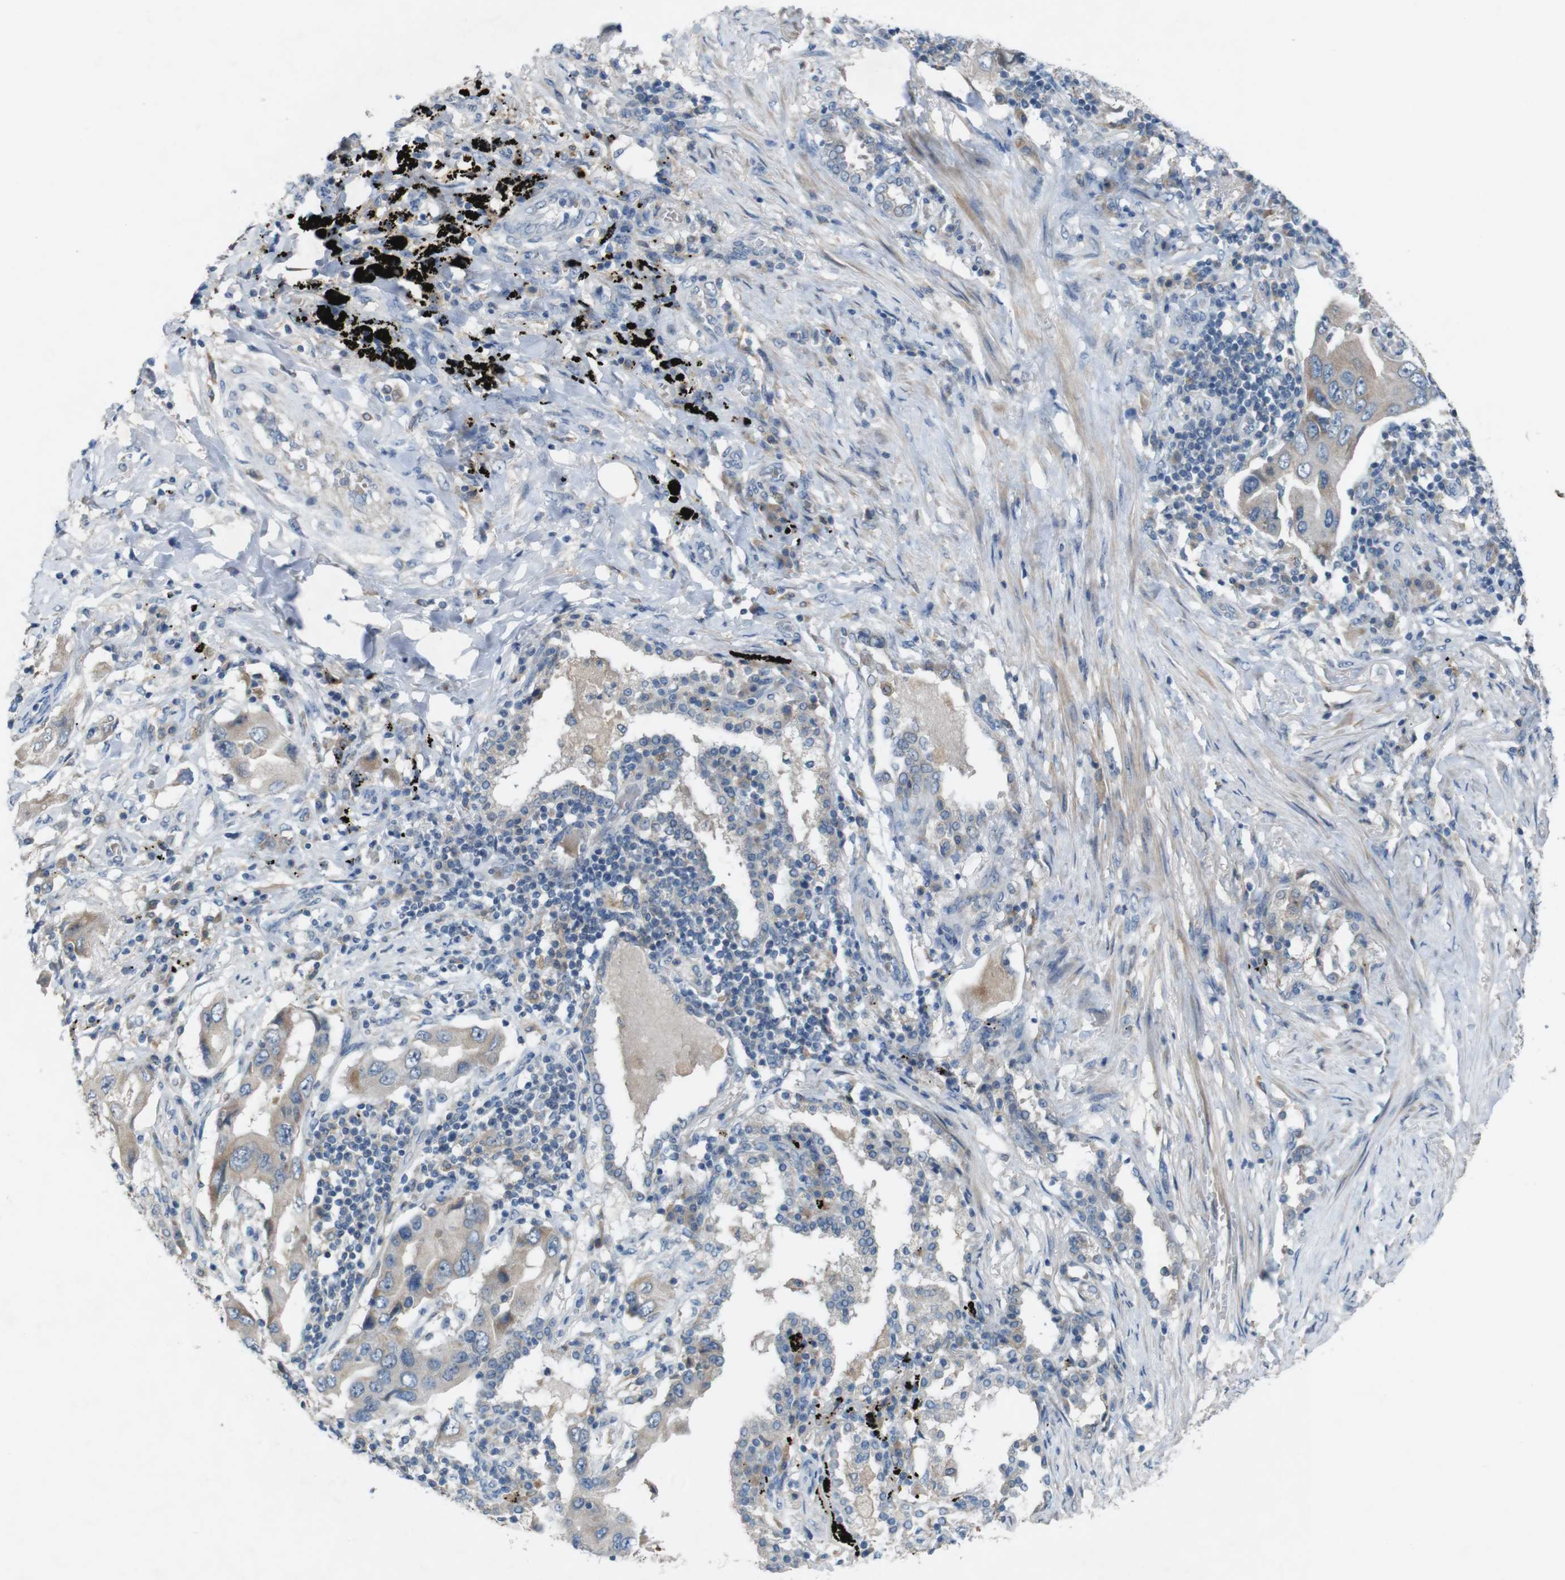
{"staining": {"intensity": "weak", "quantity": ">75%", "location": "cytoplasmic/membranous"}, "tissue": "lung cancer", "cell_type": "Tumor cells", "image_type": "cancer", "snomed": [{"axis": "morphology", "description": "Adenocarcinoma, NOS"}, {"axis": "topography", "description": "Lung"}], "caption": "Immunohistochemical staining of lung cancer demonstrates low levels of weak cytoplasmic/membranous expression in about >75% of tumor cells.", "gene": "MOGAT3", "patient": {"sex": "female", "age": 65}}